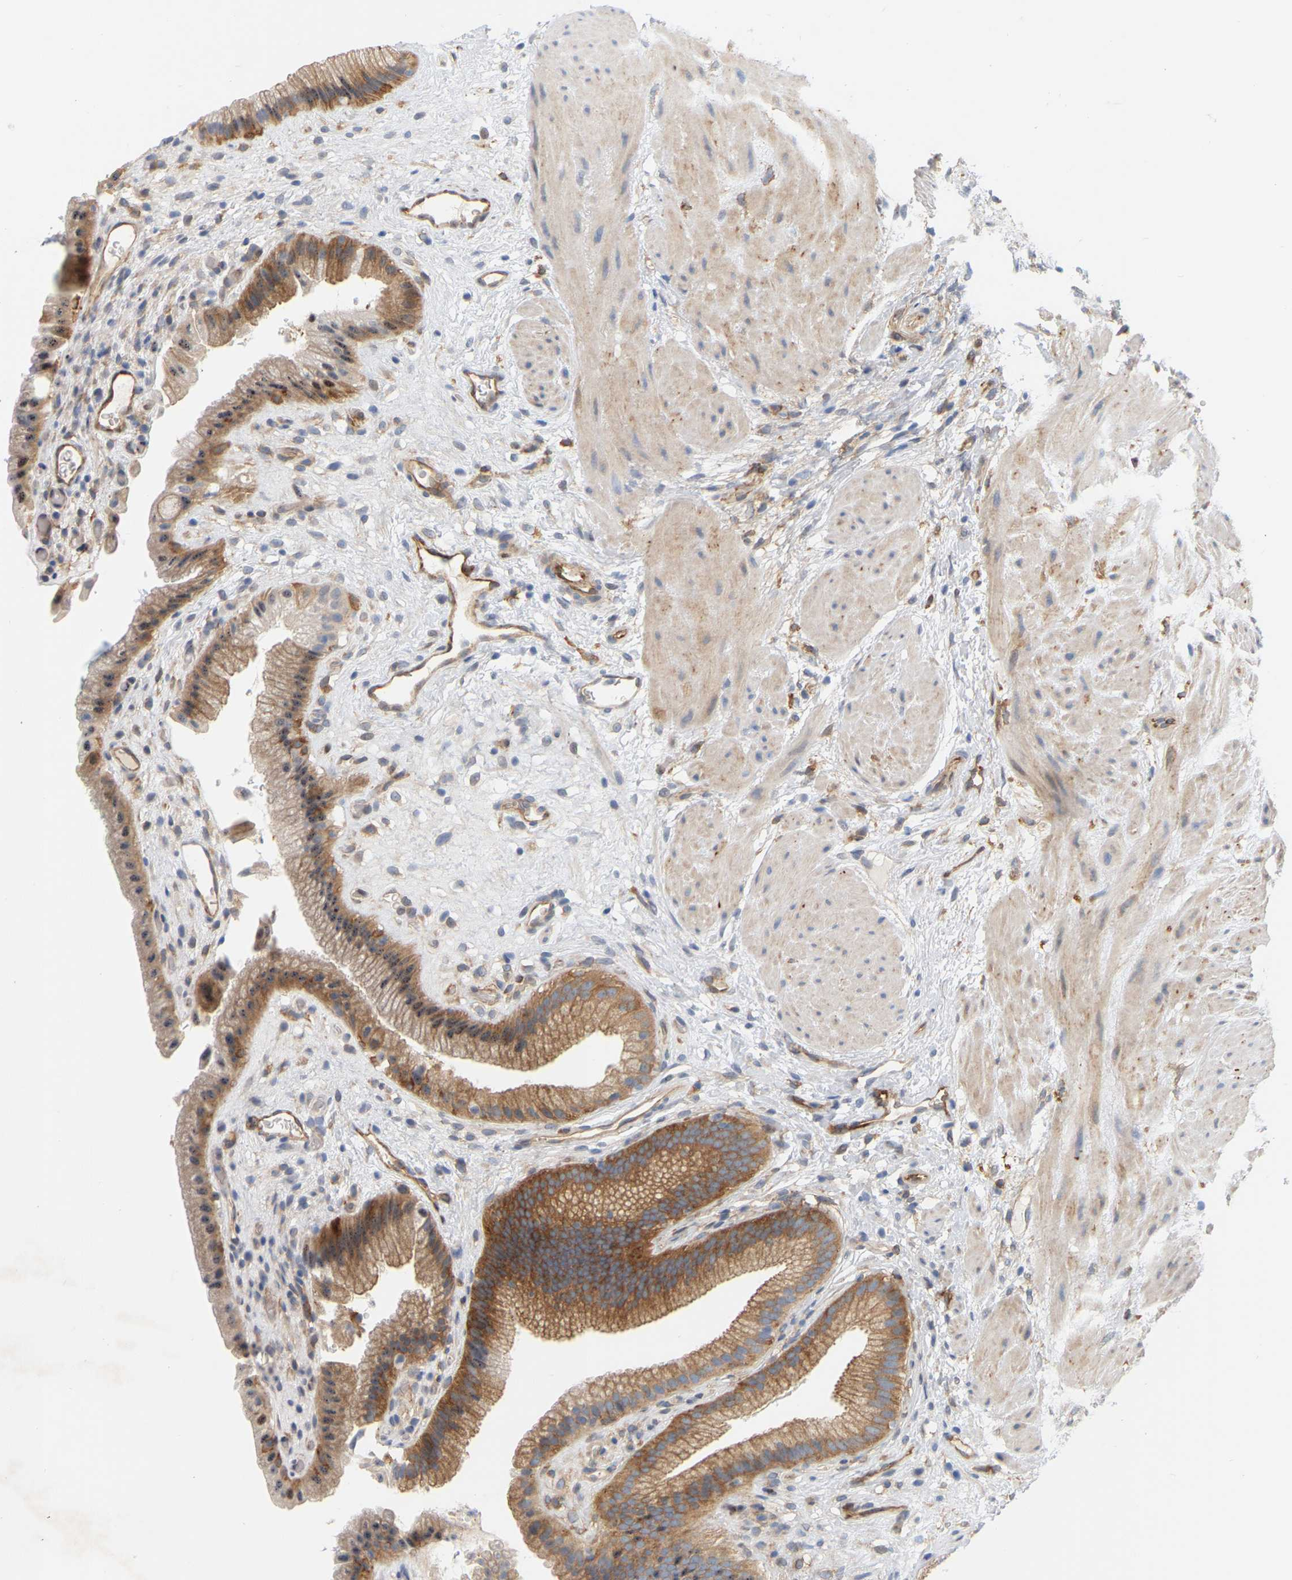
{"staining": {"intensity": "strong", "quantity": ">75%", "location": "cytoplasmic/membranous"}, "tissue": "gallbladder", "cell_type": "Glandular cells", "image_type": "normal", "snomed": [{"axis": "morphology", "description": "Normal tissue, NOS"}, {"axis": "topography", "description": "Gallbladder"}], "caption": "Immunohistochemistry (DAB) staining of benign gallbladder displays strong cytoplasmic/membranous protein staining in about >75% of glandular cells. Immunohistochemistry stains the protein in brown and the nuclei are stained blue.", "gene": "RAPH1", "patient": {"sex": "male", "age": 49}}